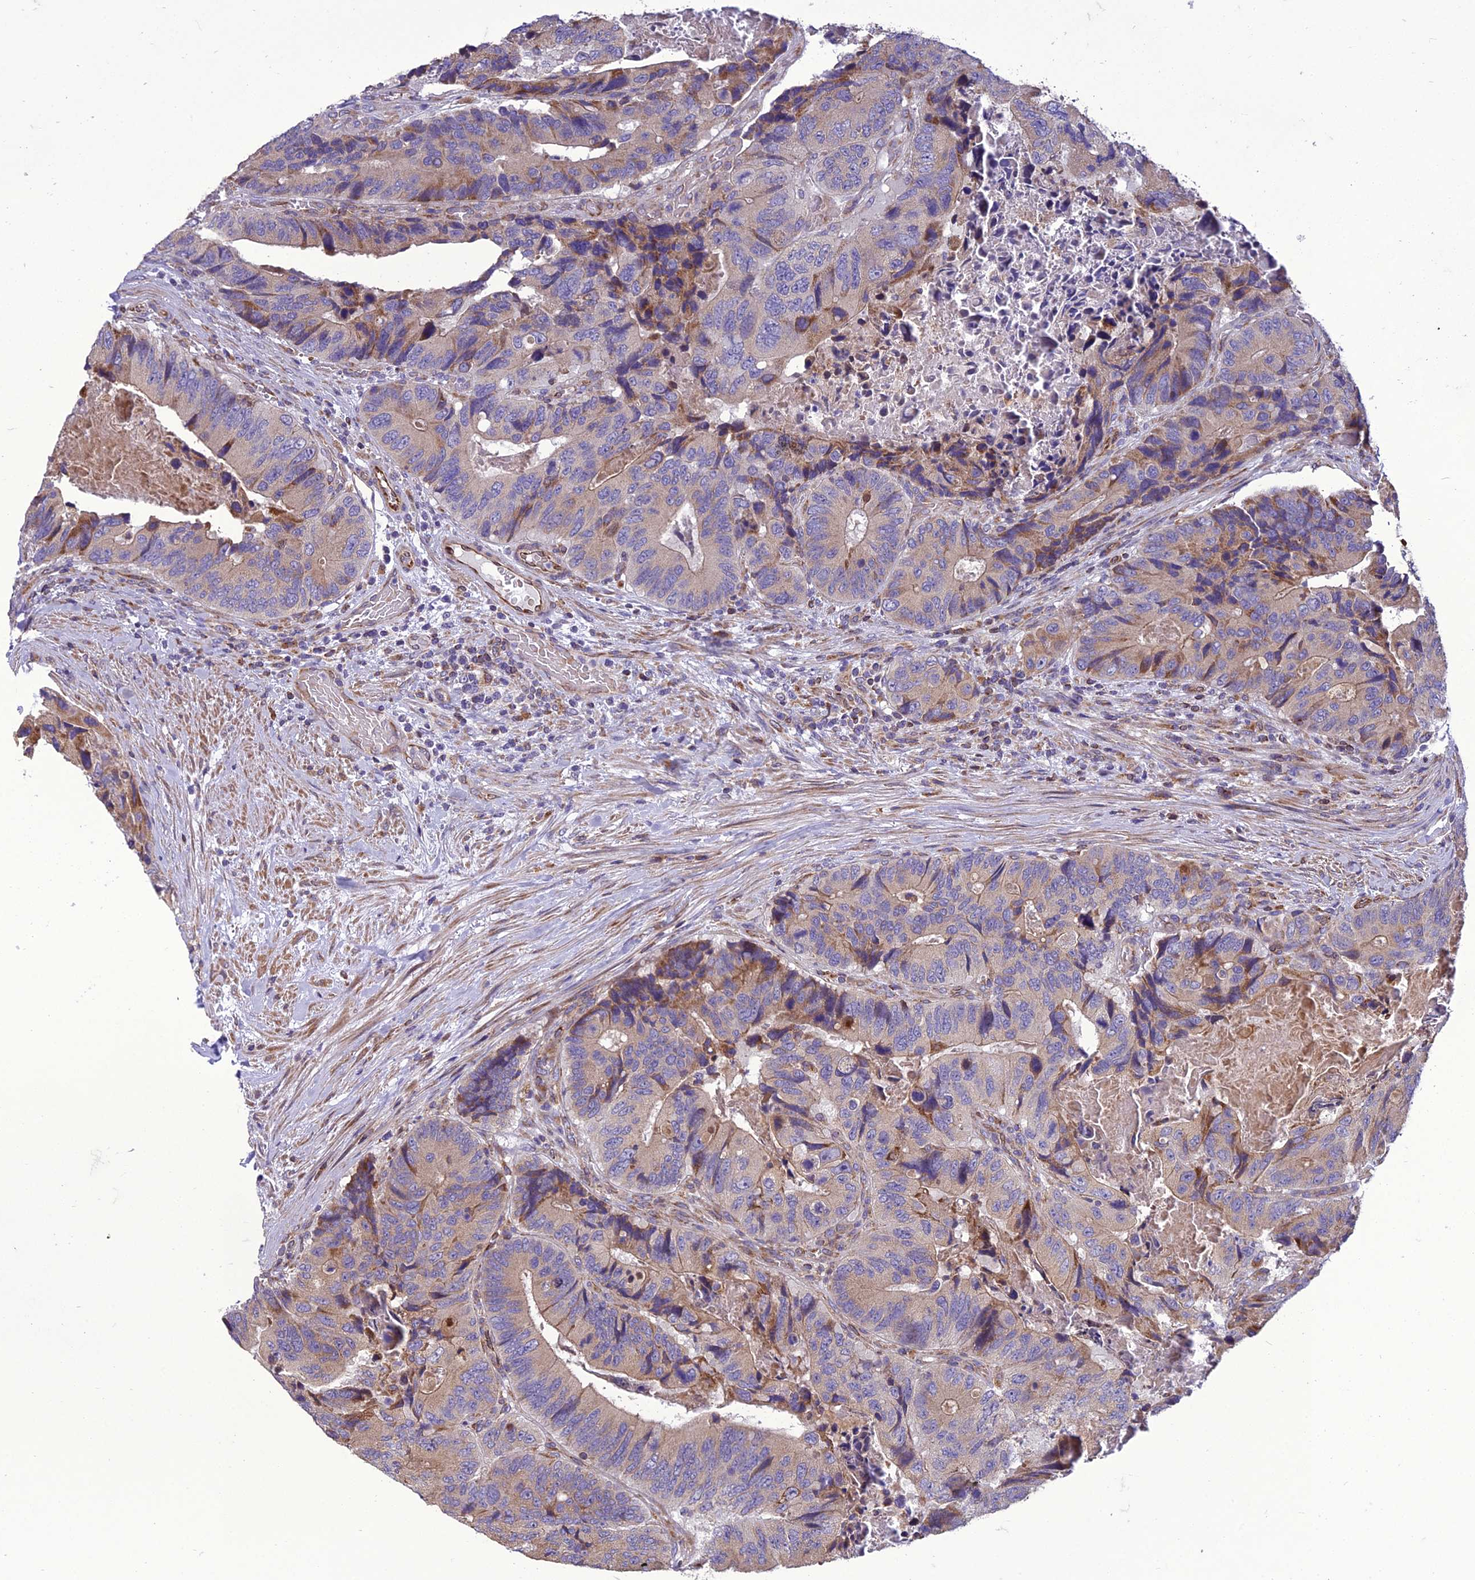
{"staining": {"intensity": "moderate", "quantity": "<25%", "location": "cytoplasmic/membranous"}, "tissue": "colorectal cancer", "cell_type": "Tumor cells", "image_type": "cancer", "snomed": [{"axis": "morphology", "description": "Adenocarcinoma, NOS"}, {"axis": "topography", "description": "Colon"}], "caption": "The histopathology image demonstrates staining of colorectal cancer, revealing moderate cytoplasmic/membranous protein staining (brown color) within tumor cells. (brown staining indicates protein expression, while blue staining denotes nuclei).", "gene": "GIMAP1", "patient": {"sex": "male", "age": 84}}